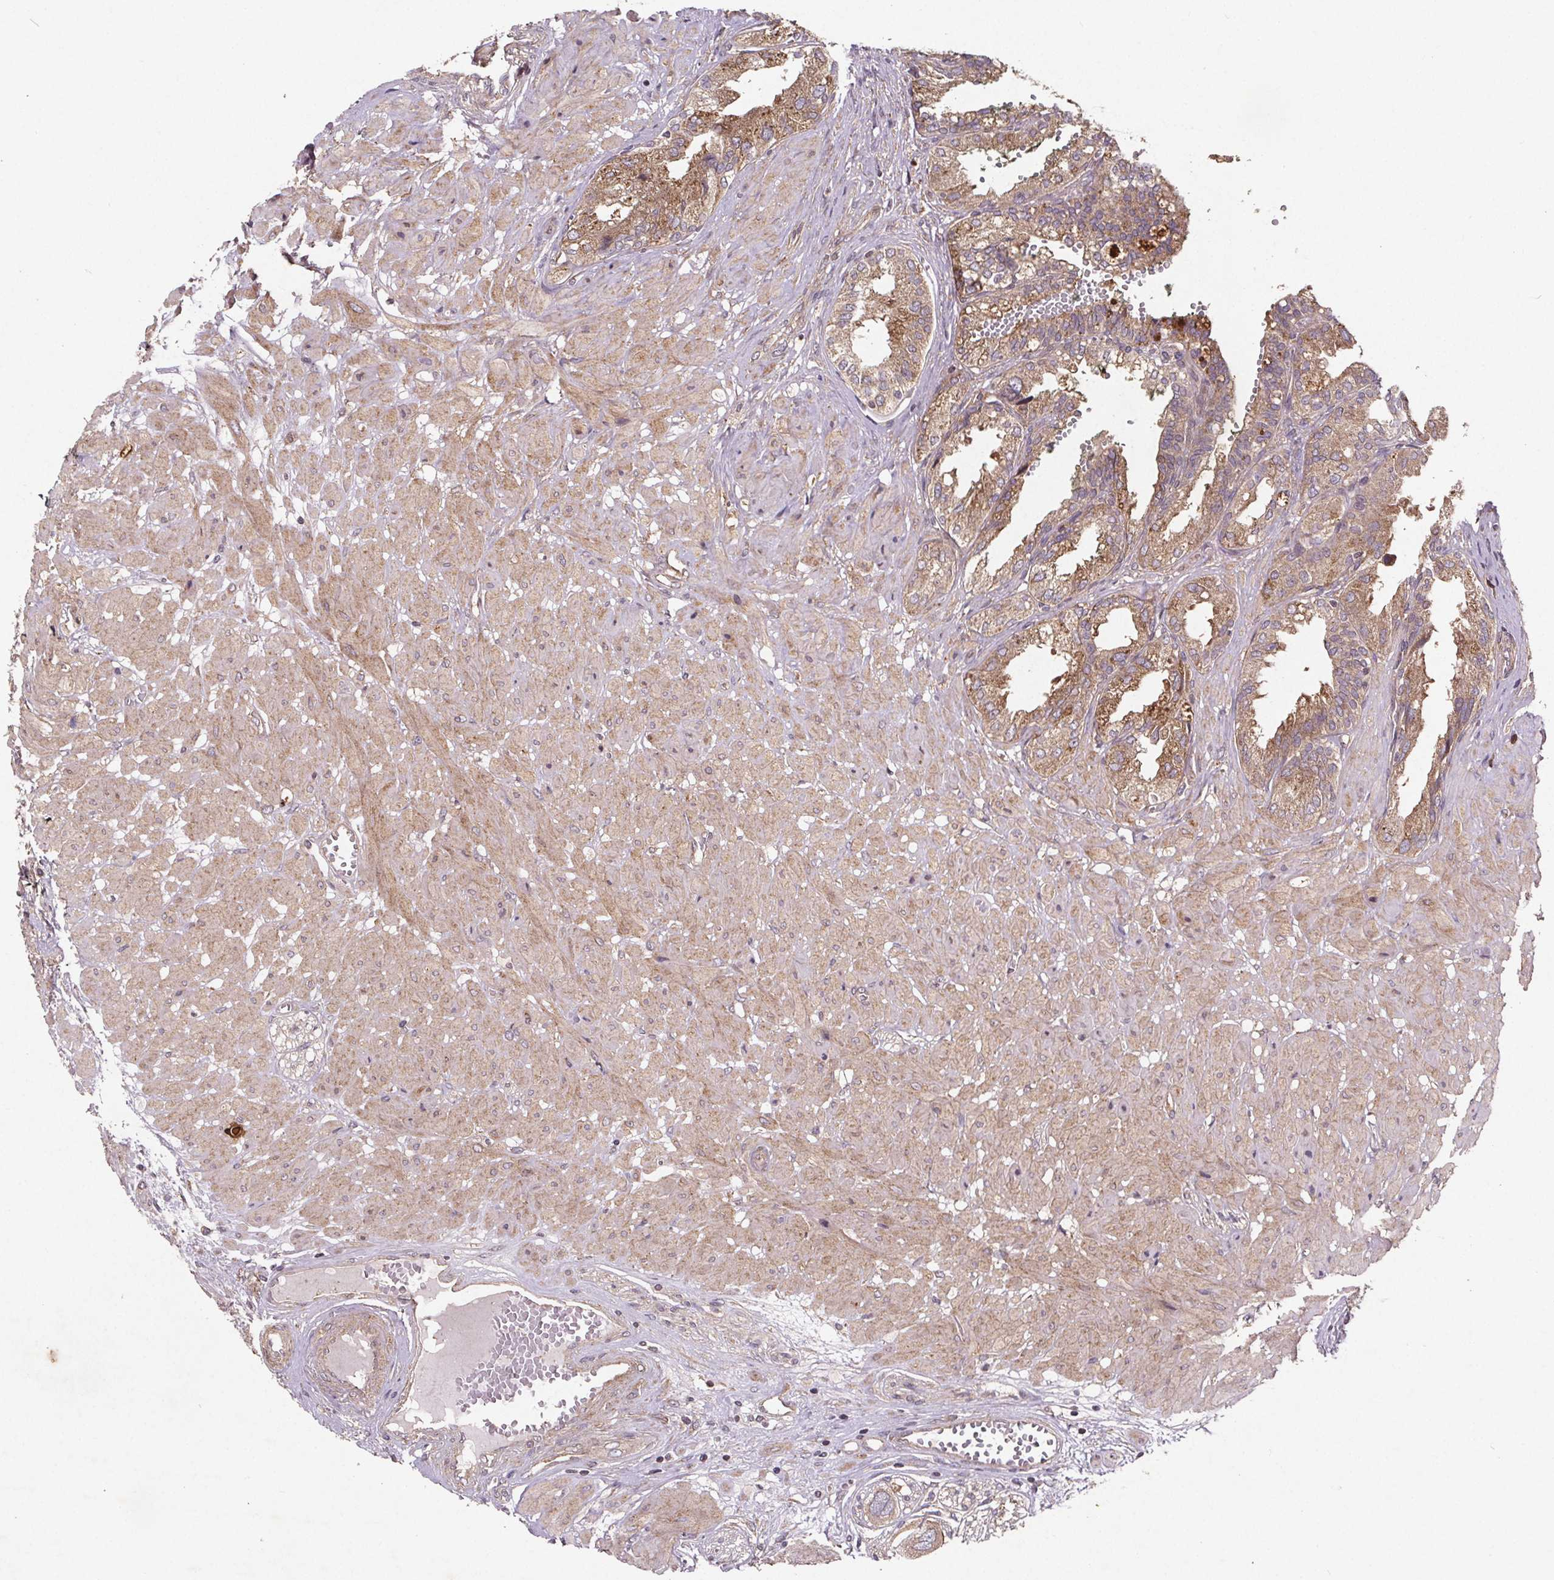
{"staining": {"intensity": "moderate", "quantity": ">75%", "location": "cytoplasmic/membranous"}, "tissue": "prostate cancer", "cell_type": "Tumor cells", "image_type": "cancer", "snomed": [{"axis": "morphology", "description": "Adenocarcinoma, High grade"}, {"axis": "topography", "description": "Prostate"}], "caption": "Protein expression analysis of human high-grade adenocarcinoma (prostate) reveals moderate cytoplasmic/membranous positivity in approximately >75% of tumor cells.", "gene": "STRN3", "patient": {"sex": "male", "age": 71}}